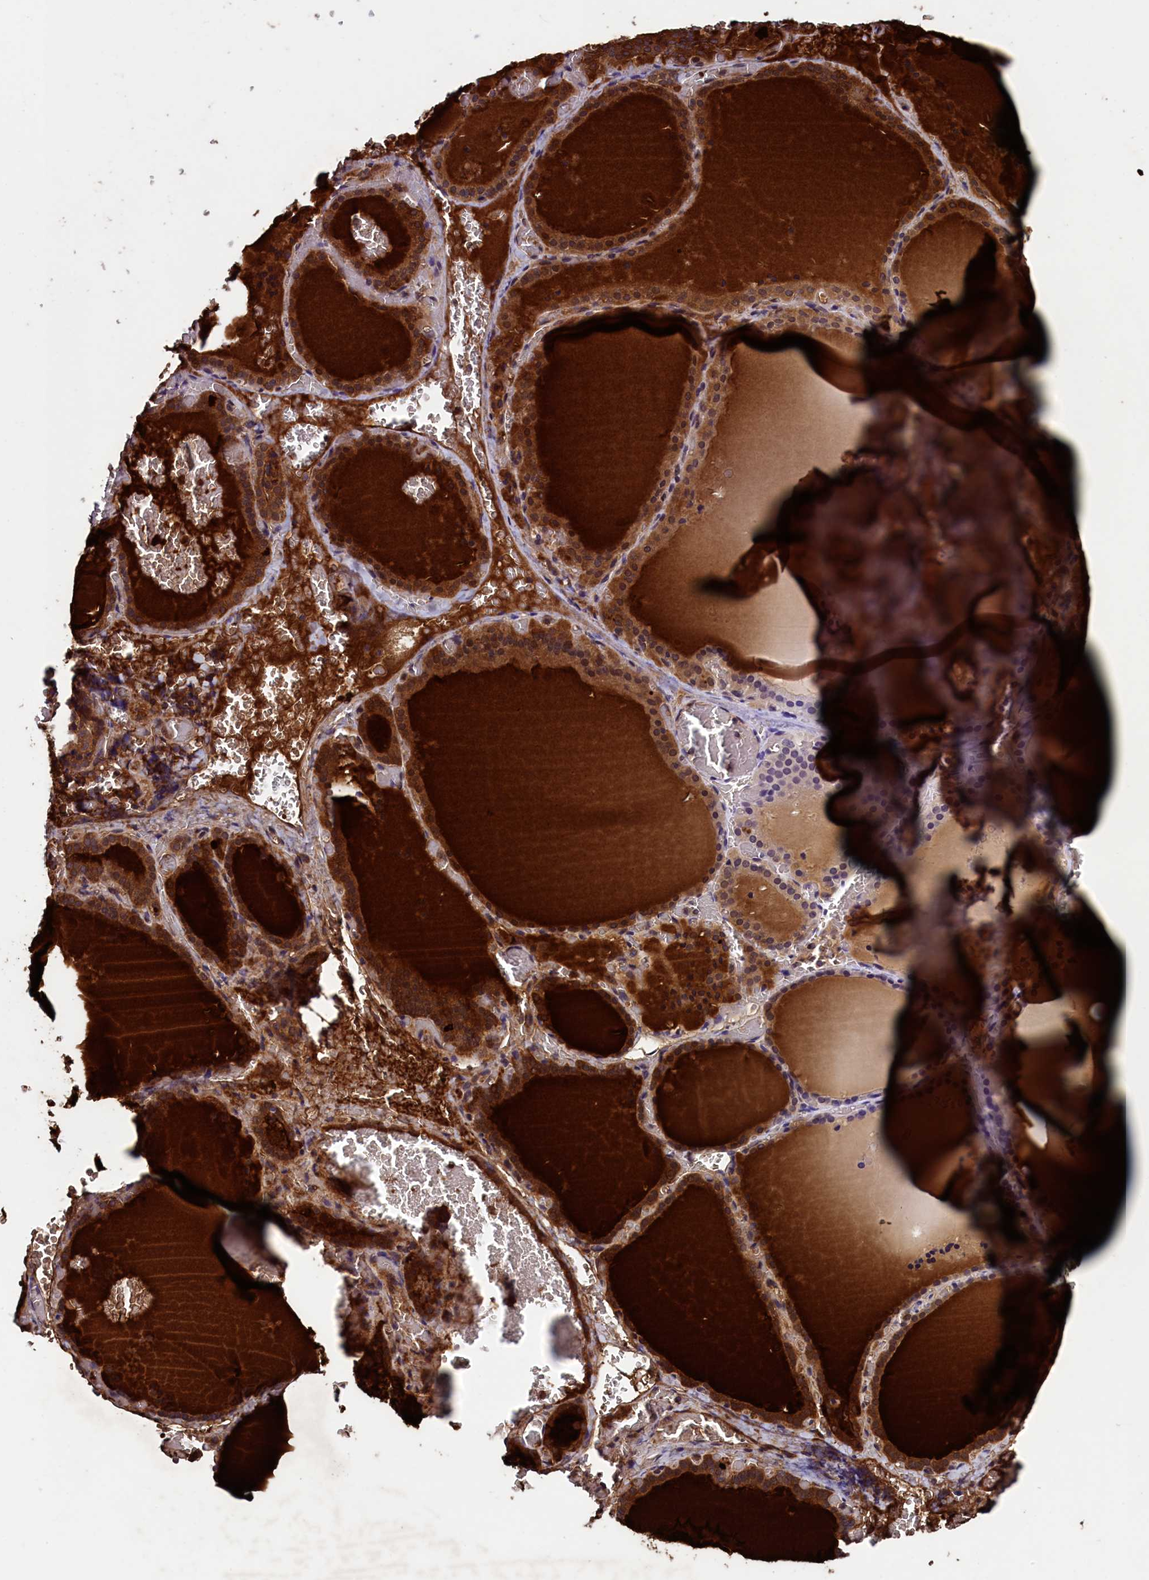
{"staining": {"intensity": "strong", "quantity": ">75%", "location": "cytoplasmic/membranous"}, "tissue": "thyroid gland", "cell_type": "Glandular cells", "image_type": "normal", "snomed": [{"axis": "morphology", "description": "Normal tissue, NOS"}, {"axis": "topography", "description": "Thyroid gland"}], "caption": "Protein analysis of unremarkable thyroid gland reveals strong cytoplasmic/membranous staining in about >75% of glandular cells.", "gene": "BLTP3B", "patient": {"sex": "female", "age": 39}}